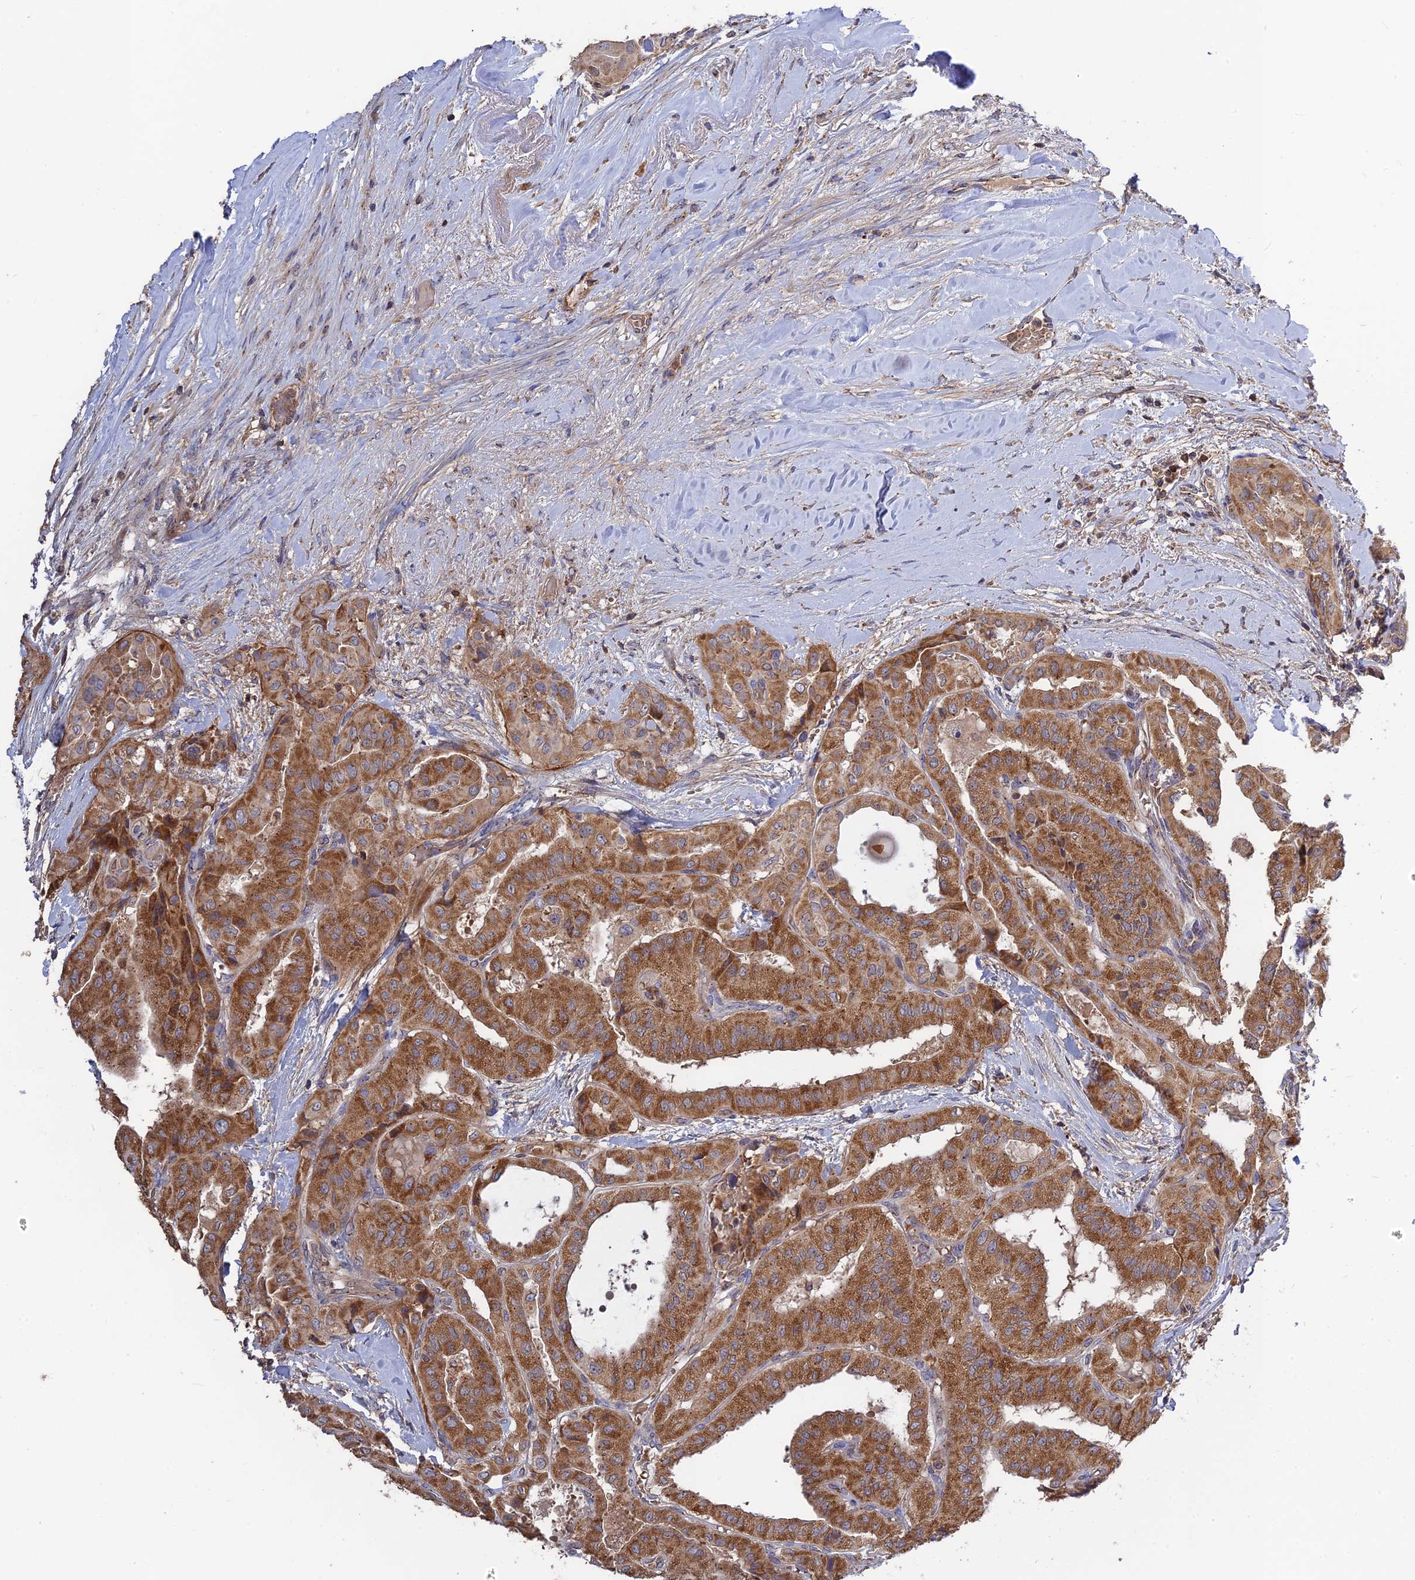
{"staining": {"intensity": "moderate", "quantity": ">75%", "location": "cytoplasmic/membranous"}, "tissue": "thyroid cancer", "cell_type": "Tumor cells", "image_type": "cancer", "snomed": [{"axis": "morphology", "description": "Papillary adenocarcinoma, NOS"}, {"axis": "topography", "description": "Thyroid gland"}], "caption": "A medium amount of moderate cytoplasmic/membranous positivity is appreciated in about >75% of tumor cells in papillary adenocarcinoma (thyroid) tissue.", "gene": "RPIA", "patient": {"sex": "female", "age": 59}}